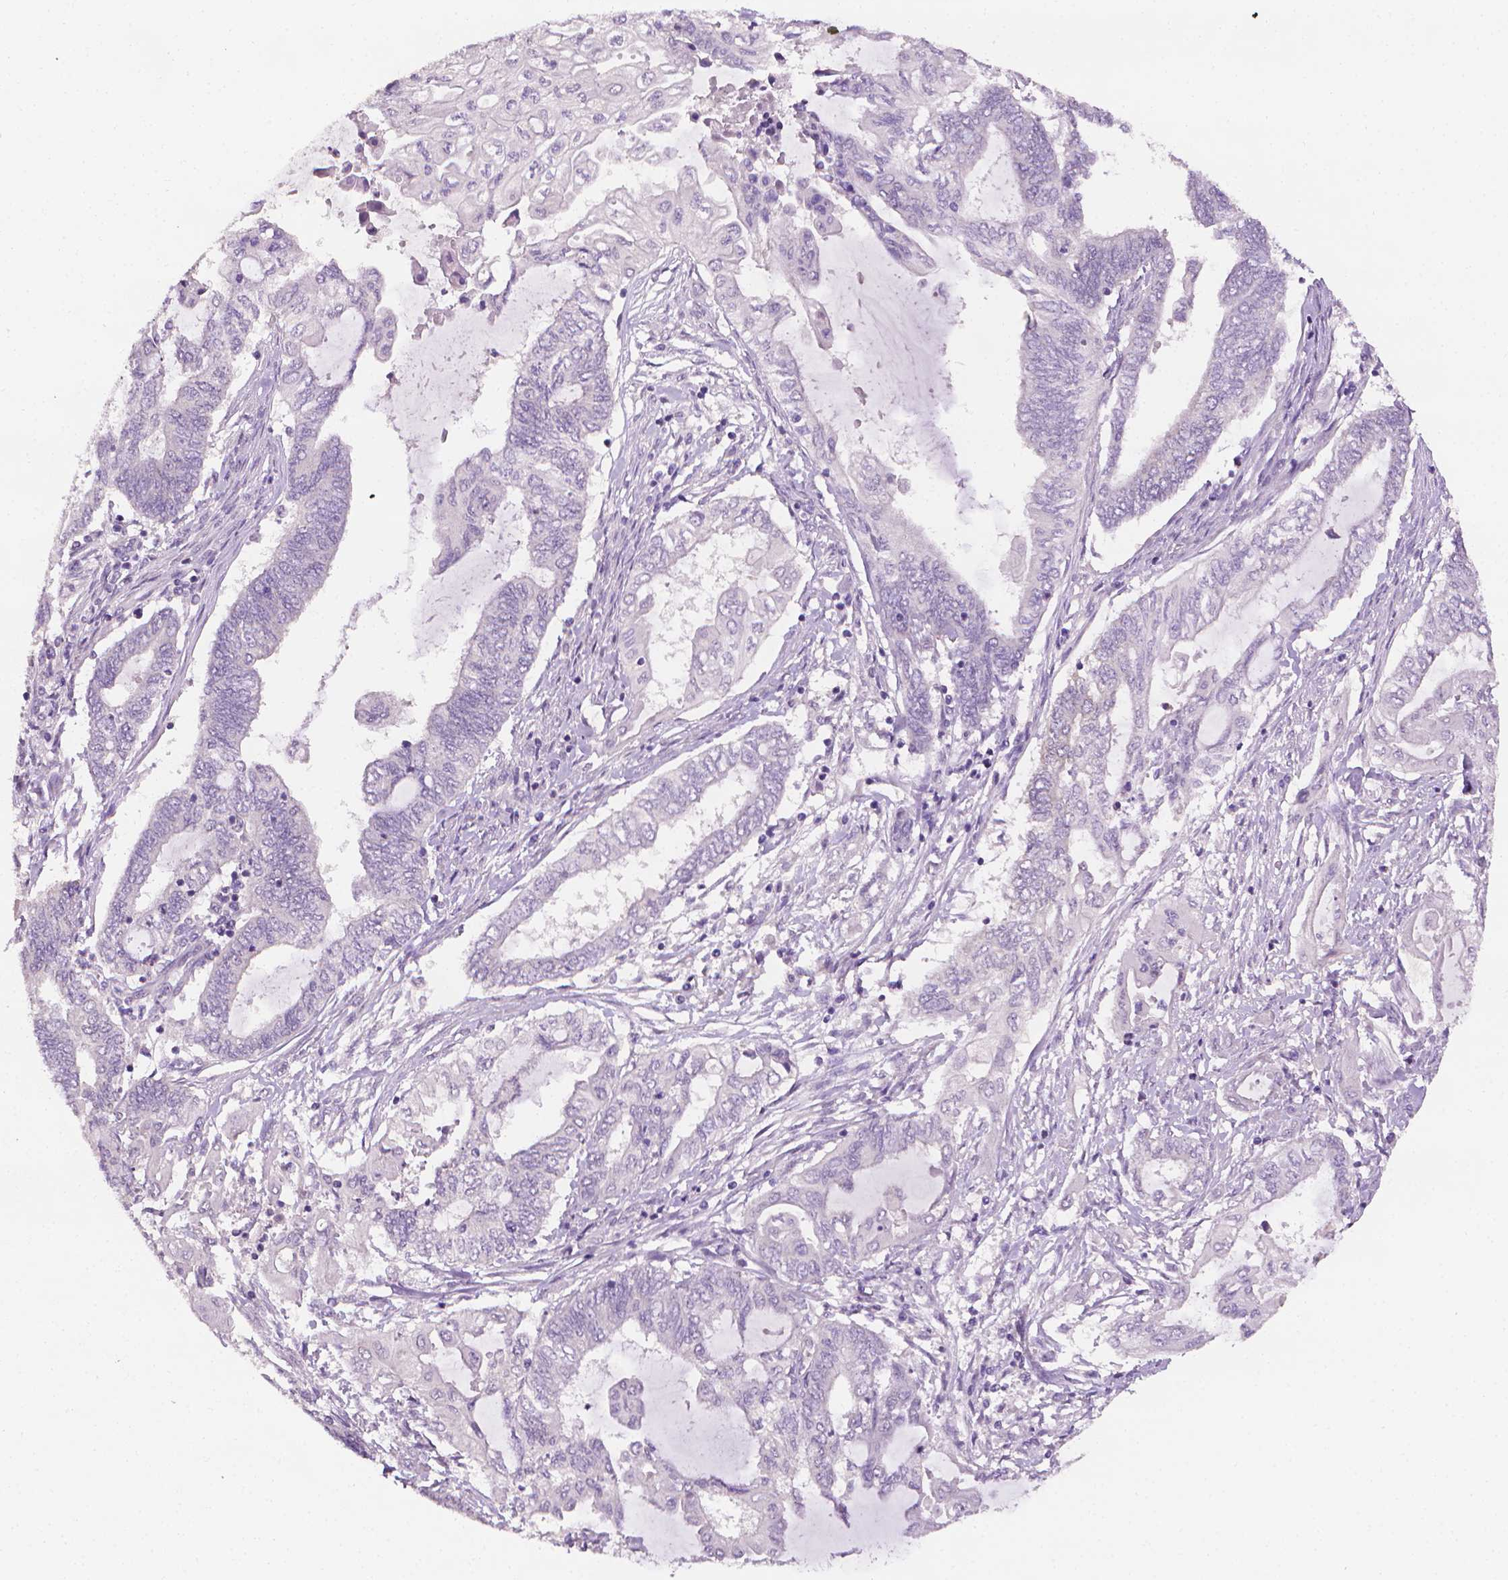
{"staining": {"intensity": "negative", "quantity": "none", "location": "none"}, "tissue": "endometrial cancer", "cell_type": "Tumor cells", "image_type": "cancer", "snomed": [{"axis": "morphology", "description": "Adenocarcinoma, NOS"}, {"axis": "topography", "description": "Uterus"}, {"axis": "topography", "description": "Endometrium"}], "caption": "IHC histopathology image of human endometrial cancer (adenocarcinoma) stained for a protein (brown), which exhibits no positivity in tumor cells.", "gene": "FASN", "patient": {"sex": "female", "age": 70}}